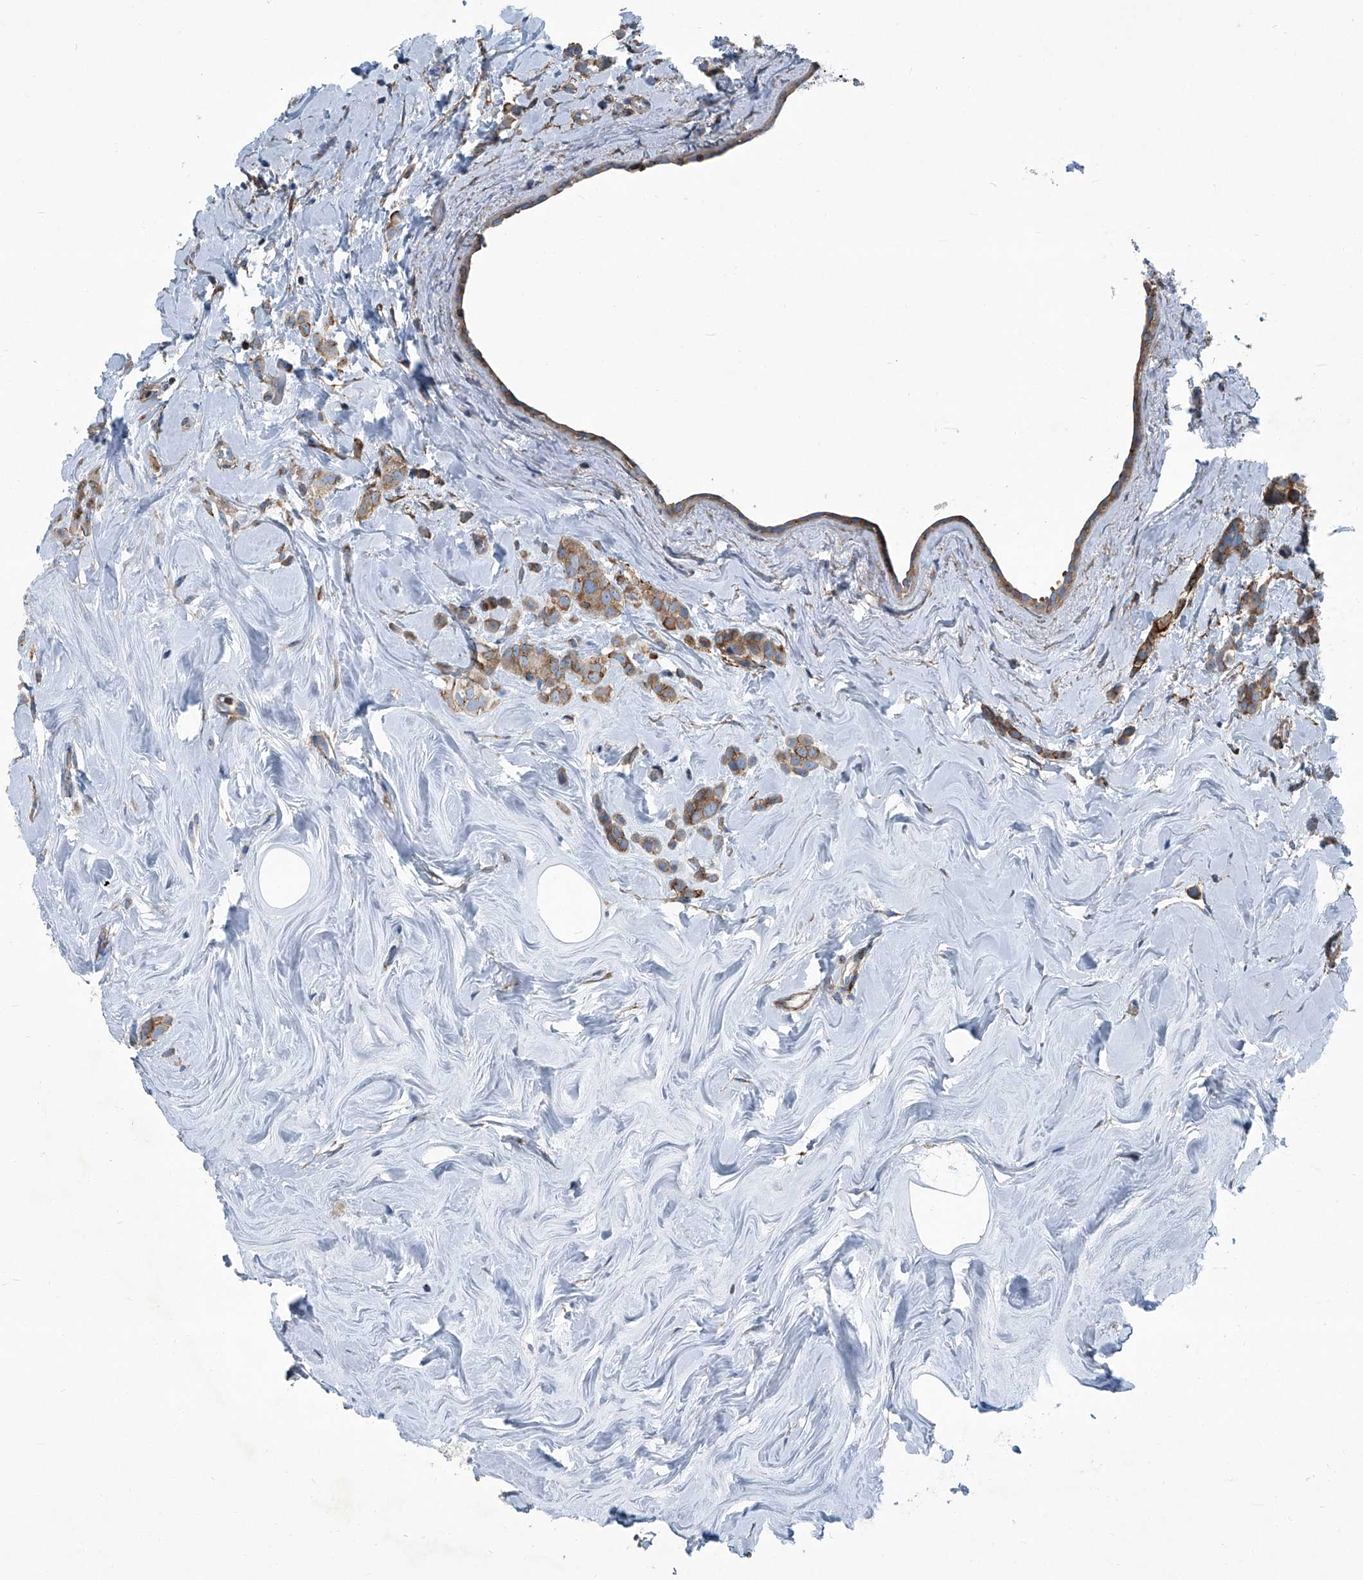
{"staining": {"intensity": "moderate", "quantity": ">75%", "location": "cytoplasmic/membranous"}, "tissue": "breast cancer", "cell_type": "Tumor cells", "image_type": "cancer", "snomed": [{"axis": "morphology", "description": "Lobular carcinoma"}, {"axis": "topography", "description": "Breast"}], "caption": "Moderate cytoplasmic/membranous protein staining is identified in about >75% of tumor cells in lobular carcinoma (breast).", "gene": "SEPTIN7", "patient": {"sex": "female", "age": 47}}